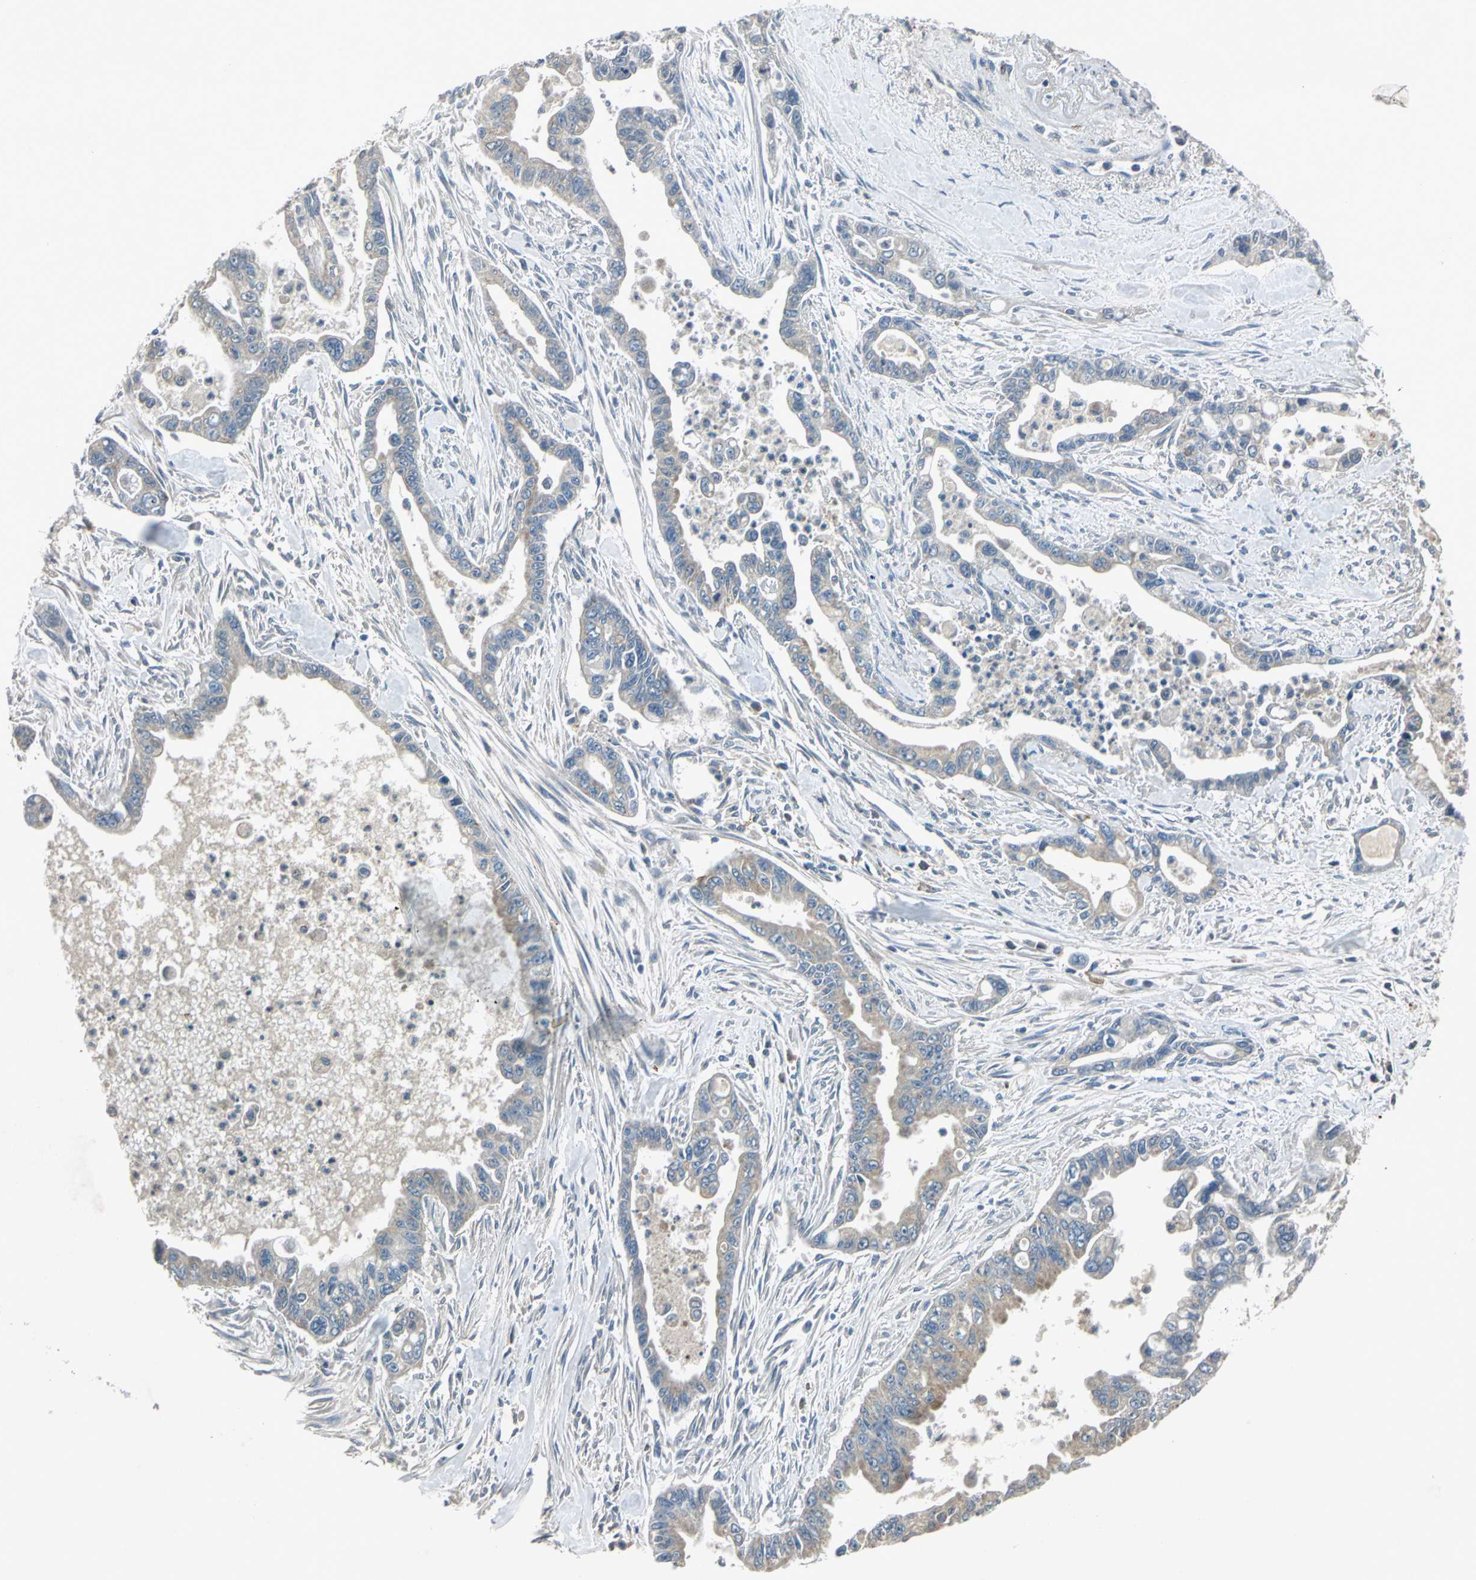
{"staining": {"intensity": "weak", "quantity": "25%-75%", "location": "cytoplasmic/membranous"}, "tissue": "pancreatic cancer", "cell_type": "Tumor cells", "image_type": "cancer", "snomed": [{"axis": "morphology", "description": "Adenocarcinoma, NOS"}, {"axis": "topography", "description": "Pancreas"}], "caption": "Protein staining shows weak cytoplasmic/membranous staining in about 25%-75% of tumor cells in pancreatic cancer (adenocarcinoma). (DAB (3,3'-diaminobenzidine) IHC with brightfield microscopy, high magnification).", "gene": "SLC2A13", "patient": {"sex": "male", "age": 70}}